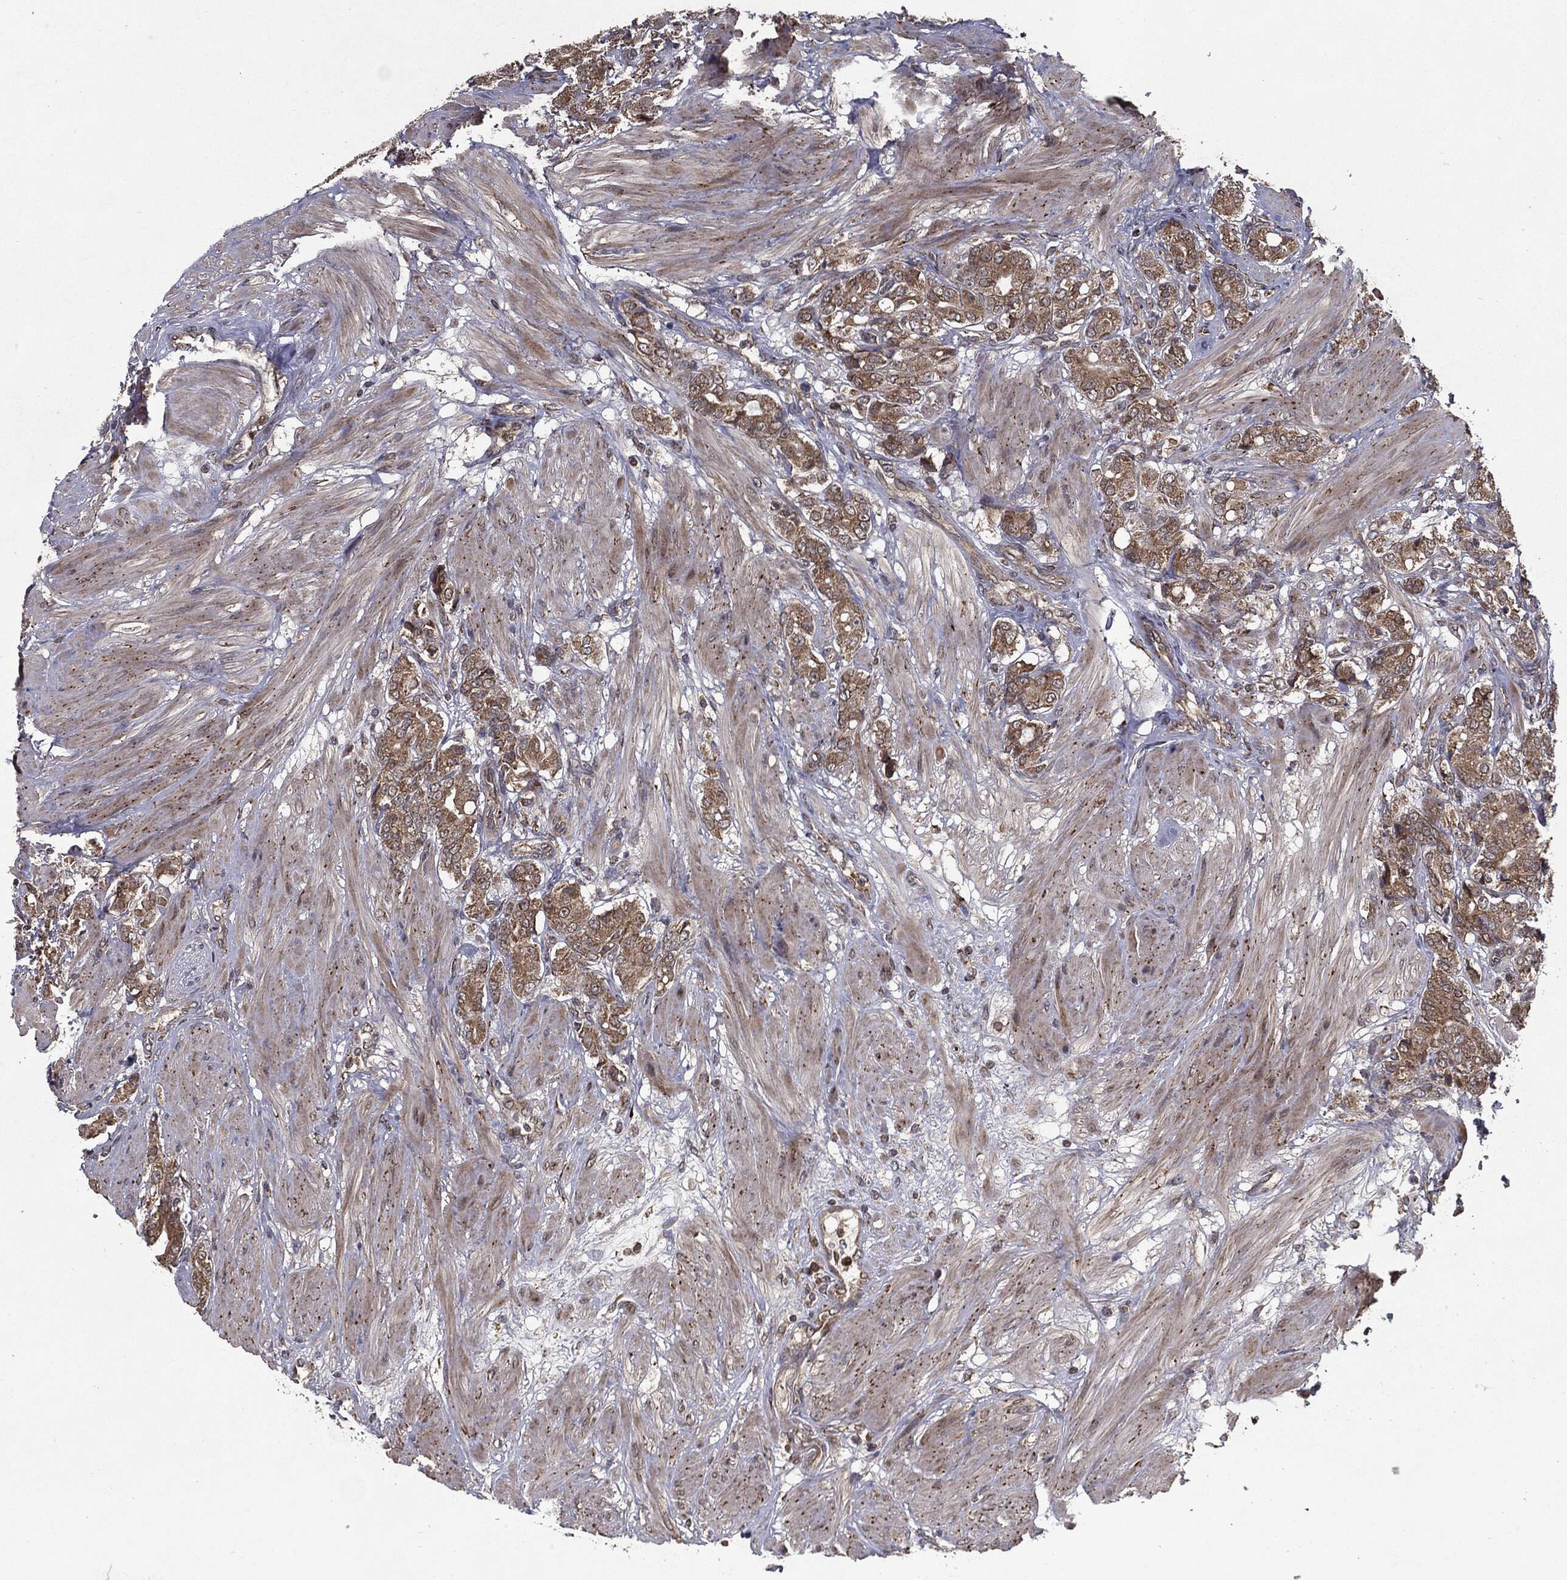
{"staining": {"intensity": "moderate", "quantity": ">75%", "location": "cytoplasmic/membranous"}, "tissue": "prostate cancer", "cell_type": "Tumor cells", "image_type": "cancer", "snomed": [{"axis": "morphology", "description": "Adenocarcinoma, NOS"}, {"axis": "topography", "description": "Prostate and seminal vesicle, NOS"}, {"axis": "topography", "description": "Prostate"}], "caption": "Immunohistochemistry image of neoplastic tissue: human prostate adenocarcinoma stained using immunohistochemistry reveals medium levels of moderate protein expression localized specifically in the cytoplasmic/membranous of tumor cells, appearing as a cytoplasmic/membranous brown color.", "gene": "HDAC5", "patient": {"sex": "male", "age": 67}}